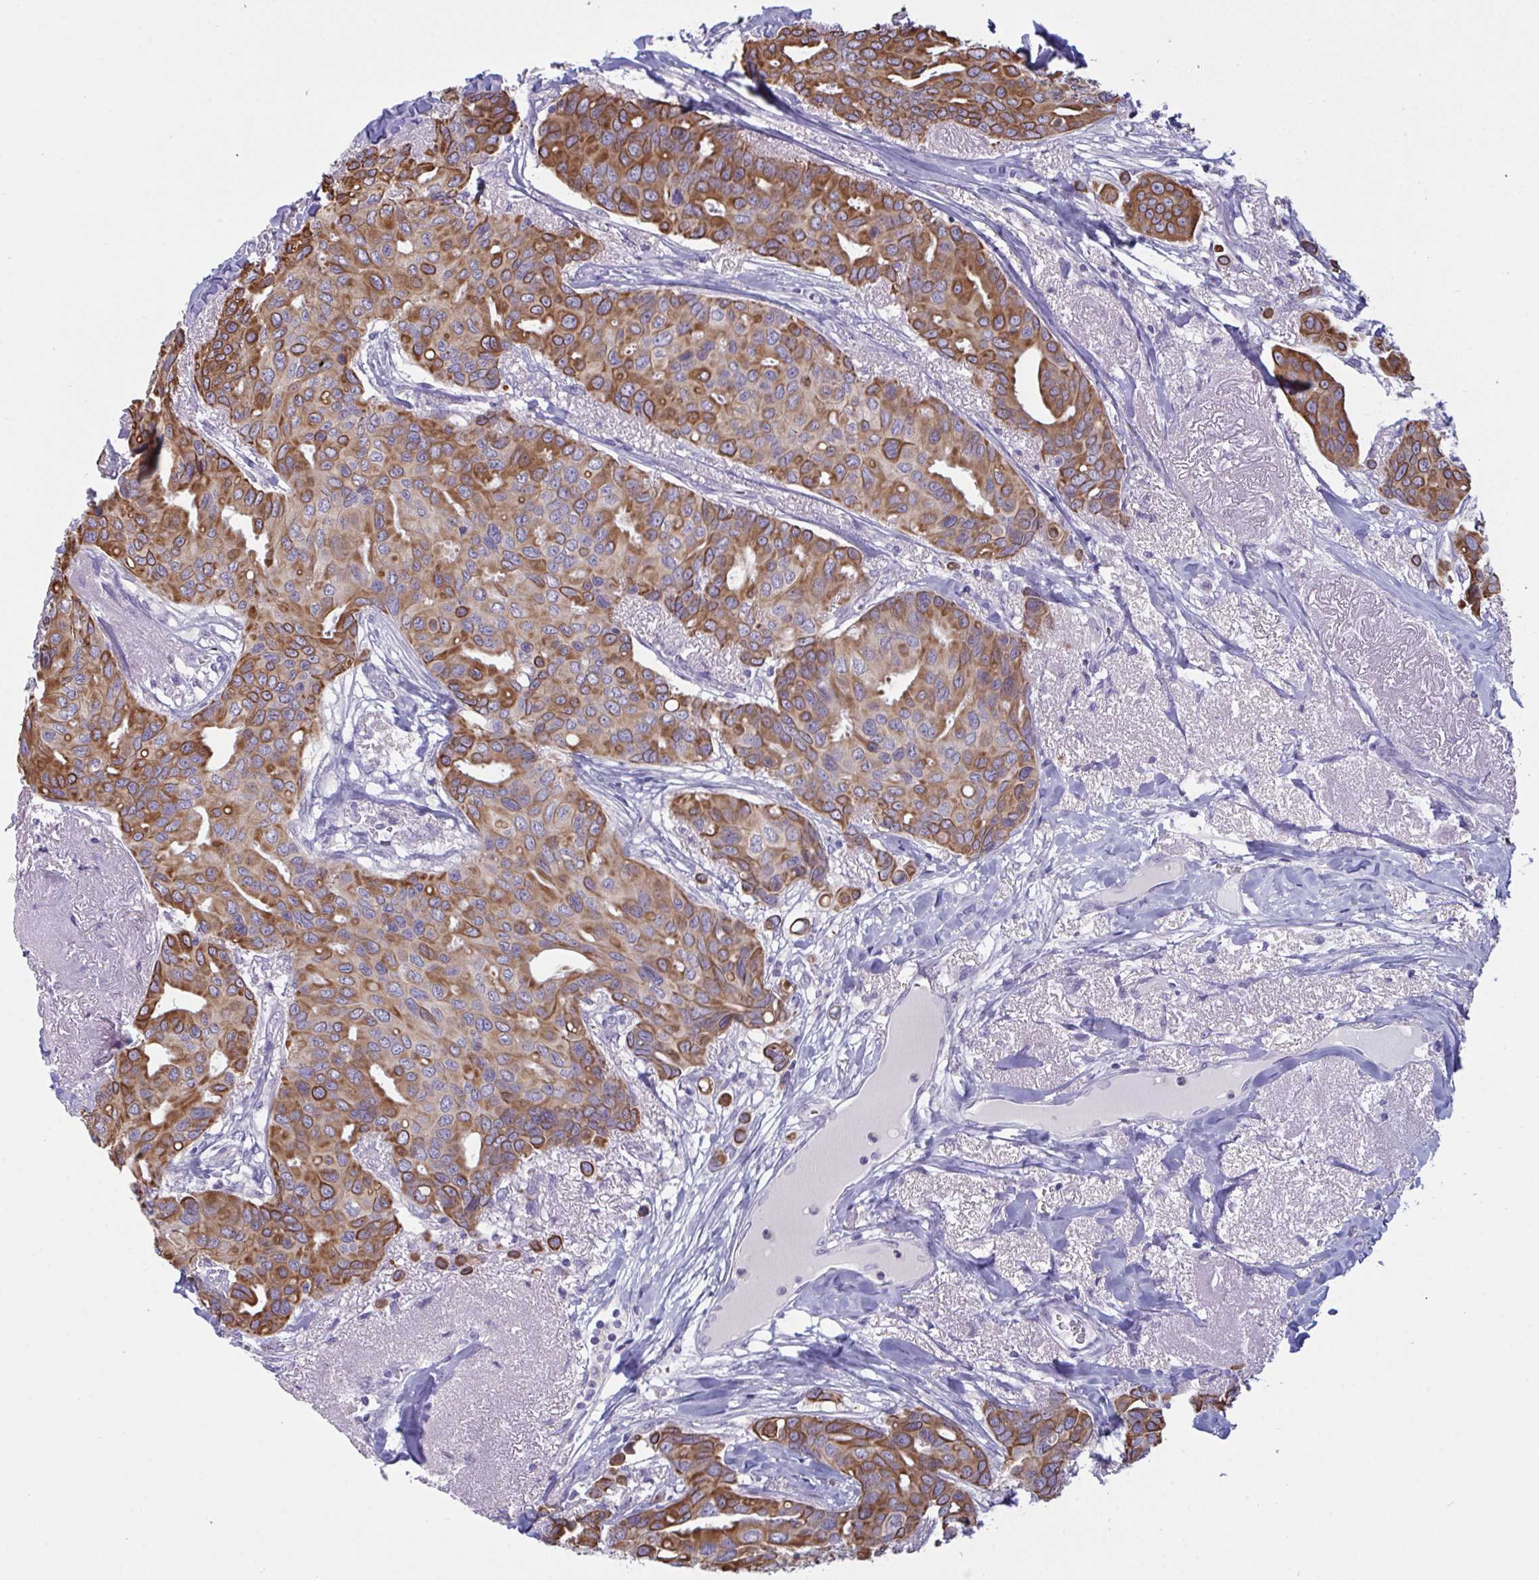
{"staining": {"intensity": "strong", "quantity": "25%-75%", "location": "cytoplasmic/membranous"}, "tissue": "breast cancer", "cell_type": "Tumor cells", "image_type": "cancer", "snomed": [{"axis": "morphology", "description": "Duct carcinoma"}, {"axis": "topography", "description": "Breast"}], "caption": "DAB (3,3'-diaminobenzidine) immunohistochemical staining of breast cancer (invasive ductal carcinoma) reveals strong cytoplasmic/membranous protein expression in about 25%-75% of tumor cells. Immunohistochemistry (ihc) stains the protein of interest in brown and the nuclei are stained blue.", "gene": "TENT5D", "patient": {"sex": "female", "age": 54}}